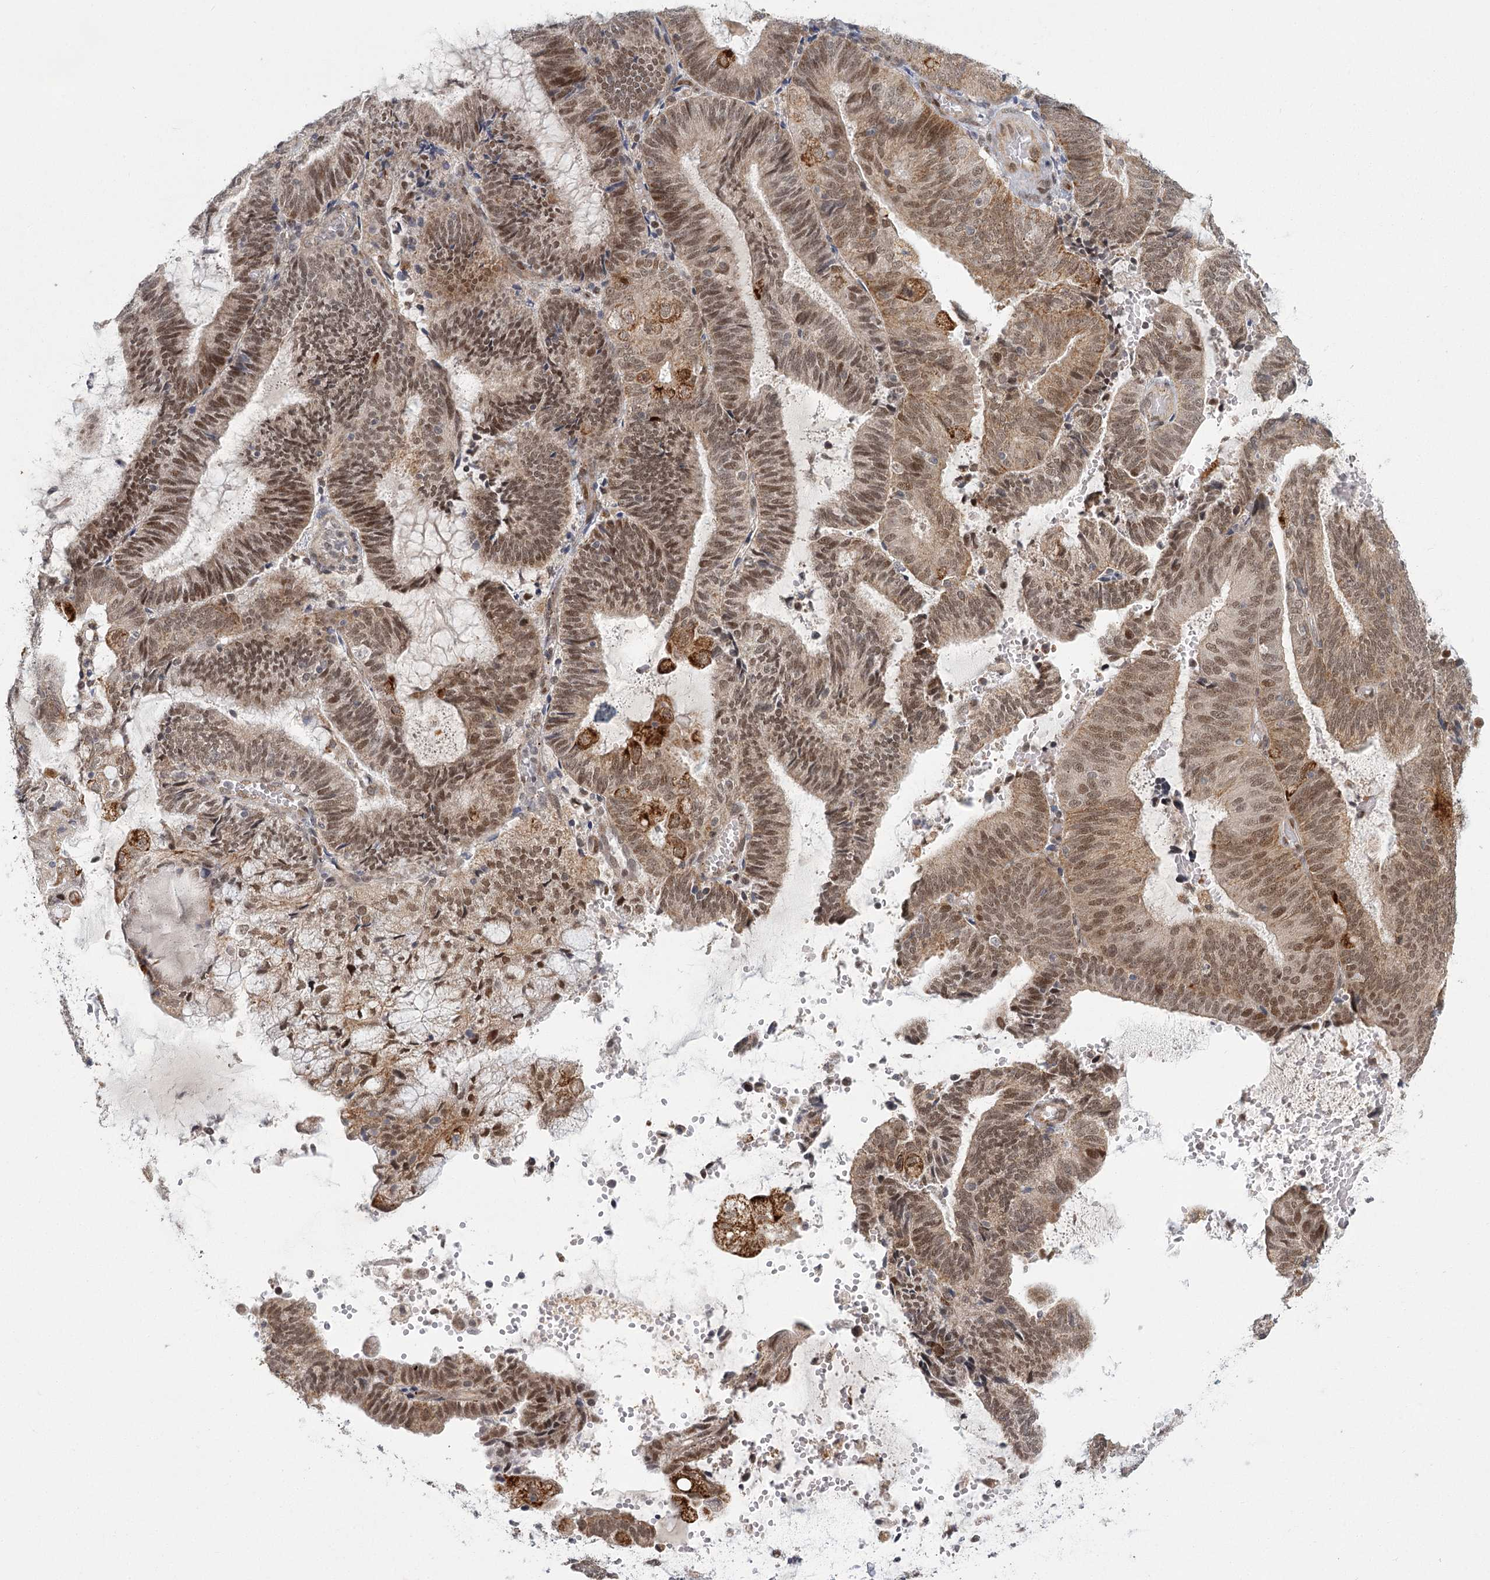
{"staining": {"intensity": "moderate", "quantity": ">75%", "location": "cytoplasmic/membranous,nuclear"}, "tissue": "endometrial cancer", "cell_type": "Tumor cells", "image_type": "cancer", "snomed": [{"axis": "morphology", "description": "Adenocarcinoma, NOS"}, {"axis": "topography", "description": "Endometrium"}], "caption": "Immunohistochemical staining of endometrial cancer (adenocarcinoma) exhibits medium levels of moderate cytoplasmic/membranous and nuclear protein staining in about >75% of tumor cells. (DAB (3,3'-diaminobenzidine) = brown stain, brightfield microscopy at high magnification).", "gene": "CIB4", "patient": {"sex": "female", "age": 81}}